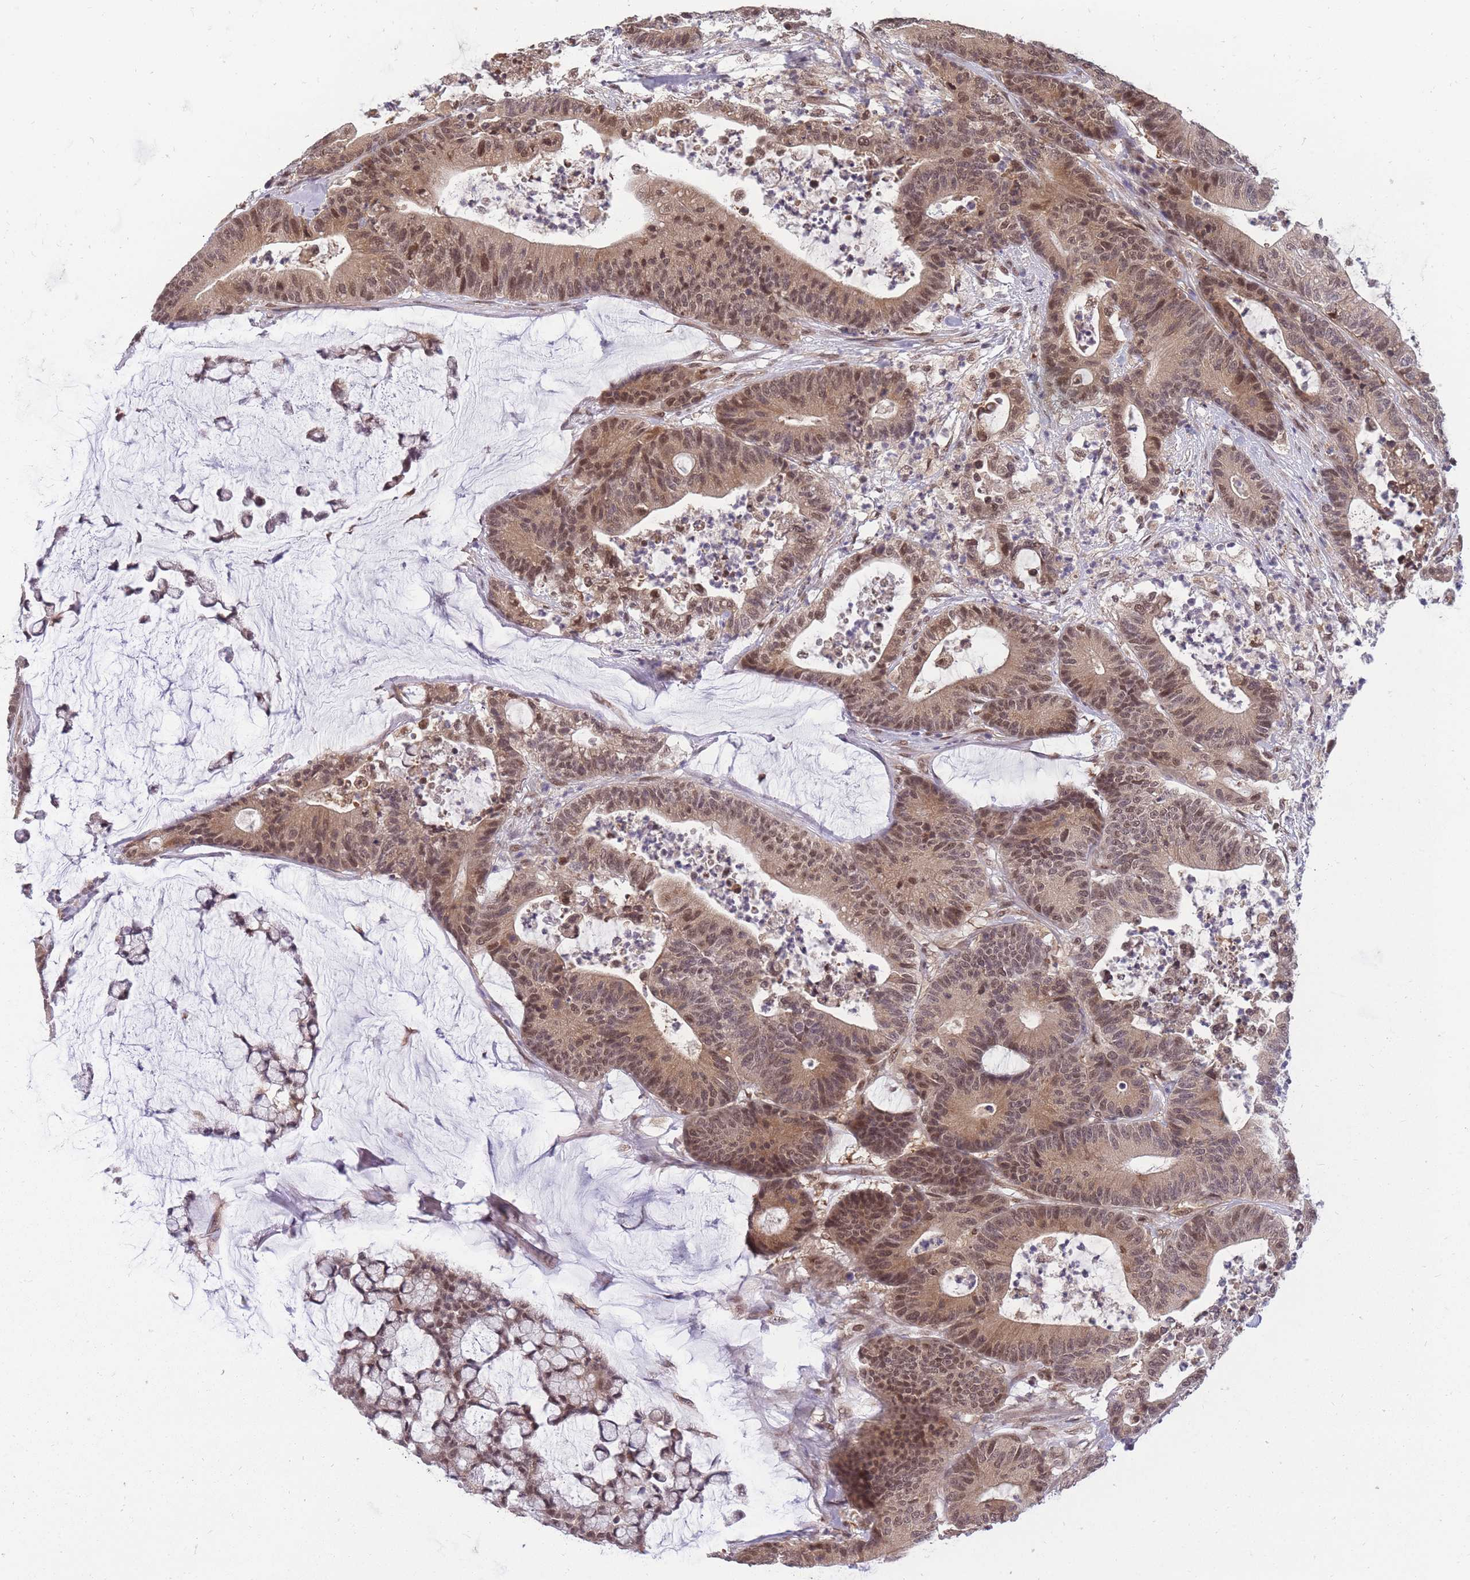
{"staining": {"intensity": "moderate", "quantity": ">75%", "location": "cytoplasmic/membranous,nuclear"}, "tissue": "colorectal cancer", "cell_type": "Tumor cells", "image_type": "cancer", "snomed": [{"axis": "morphology", "description": "Adenocarcinoma, NOS"}, {"axis": "topography", "description": "Colon"}], "caption": "Colorectal adenocarcinoma stained with a brown dye exhibits moderate cytoplasmic/membranous and nuclear positive staining in about >75% of tumor cells.", "gene": "CDIP1", "patient": {"sex": "female", "age": 84}}